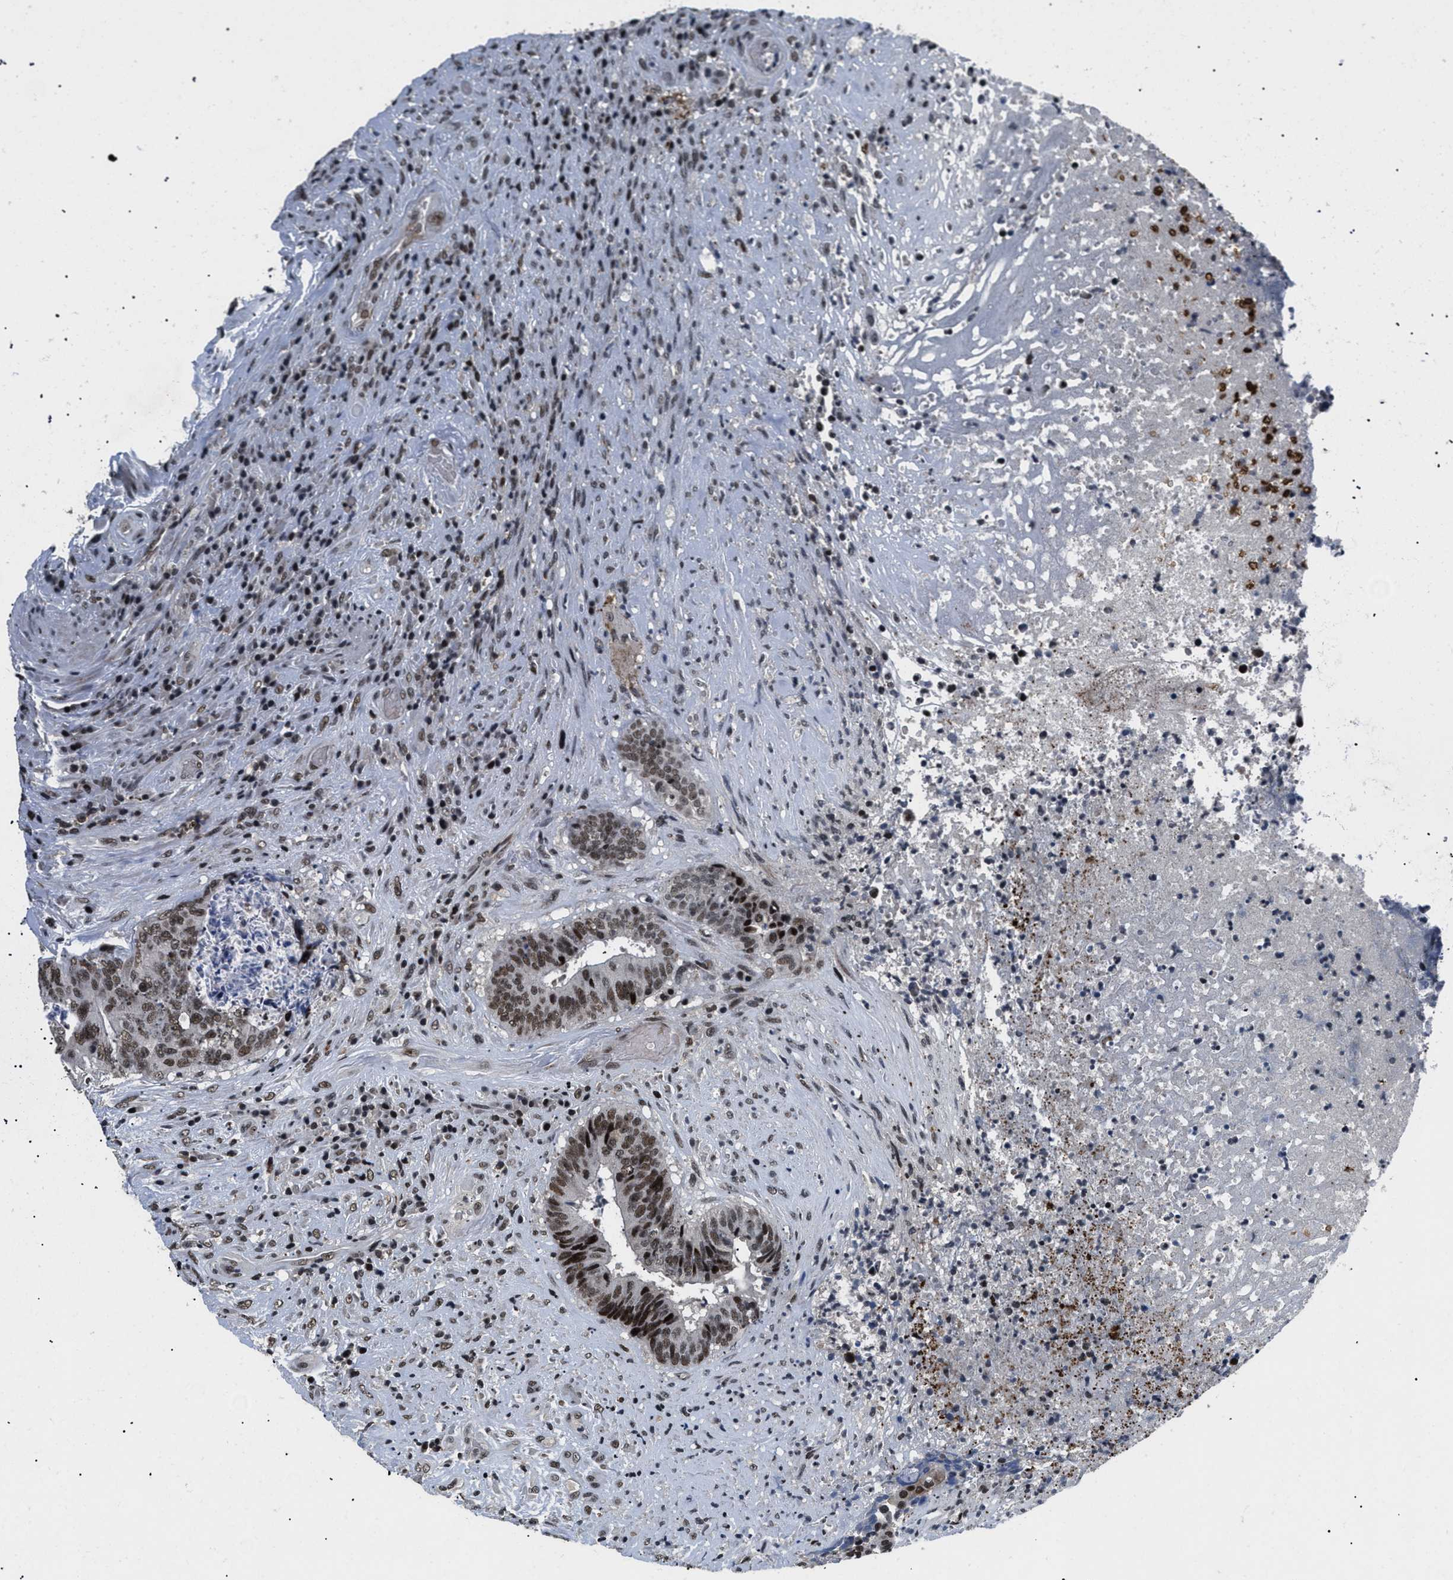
{"staining": {"intensity": "strong", "quantity": ">75%", "location": "nuclear"}, "tissue": "colorectal cancer", "cell_type": "Tumor cells", "image_type": "cancer", "snomed": [{"axis": "morphology", "description": "Adenocarcinoma, NOS"}, {"axis": "topography", "description": "Rectum"}], "caption": "Tumor cells show strong nuclear expression in about >75% of cells in colorectal adenocarcinoma.", "gene": "SMARCB1", "patient": {"sex": "male", "age": 72}}